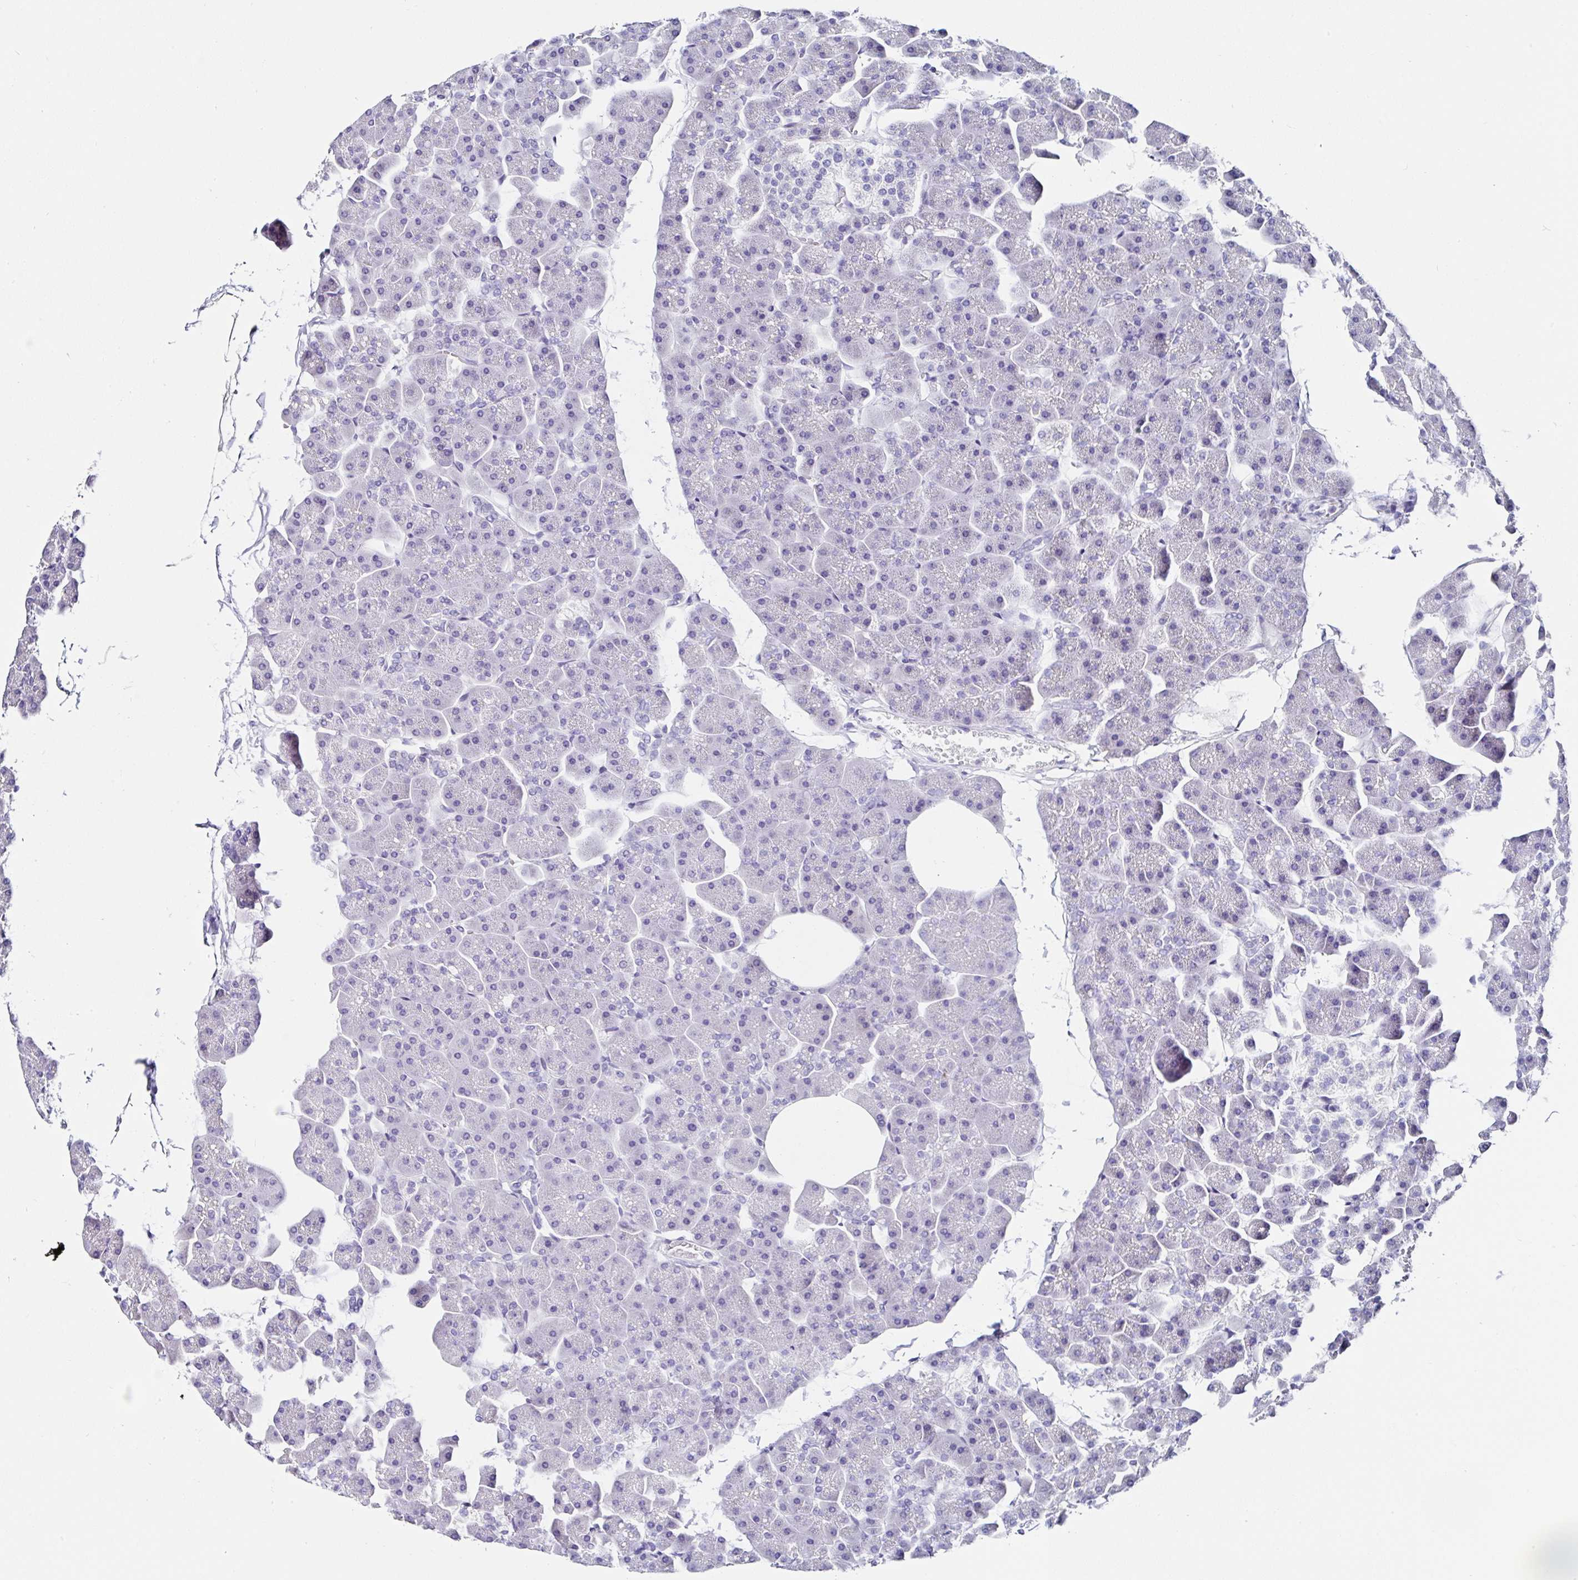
{"staining": {"intensity": "negative", "quantity": "none", "location": "none"}, "tissue": "pancreas", "cell_type": "Exocrine glandular cells", "image_type": "normal", "snomed": [{"axis": "morphology", "description": "Normal tissue, NOS"}, {"axis": "topography", "description": "Pancreas"}], "caption": "A high-resolution image shows IHC staining of normal pancreas, which displays no significant expression in exocrine glandular cells. (DAB (3,3'-diaminobenzidine) immunohistochemistry (IHC) visualized using brightfield microscopy, high magnification).", "gene": "TMPRSS11E", "patient": {"sex": "male", "age": 35}}